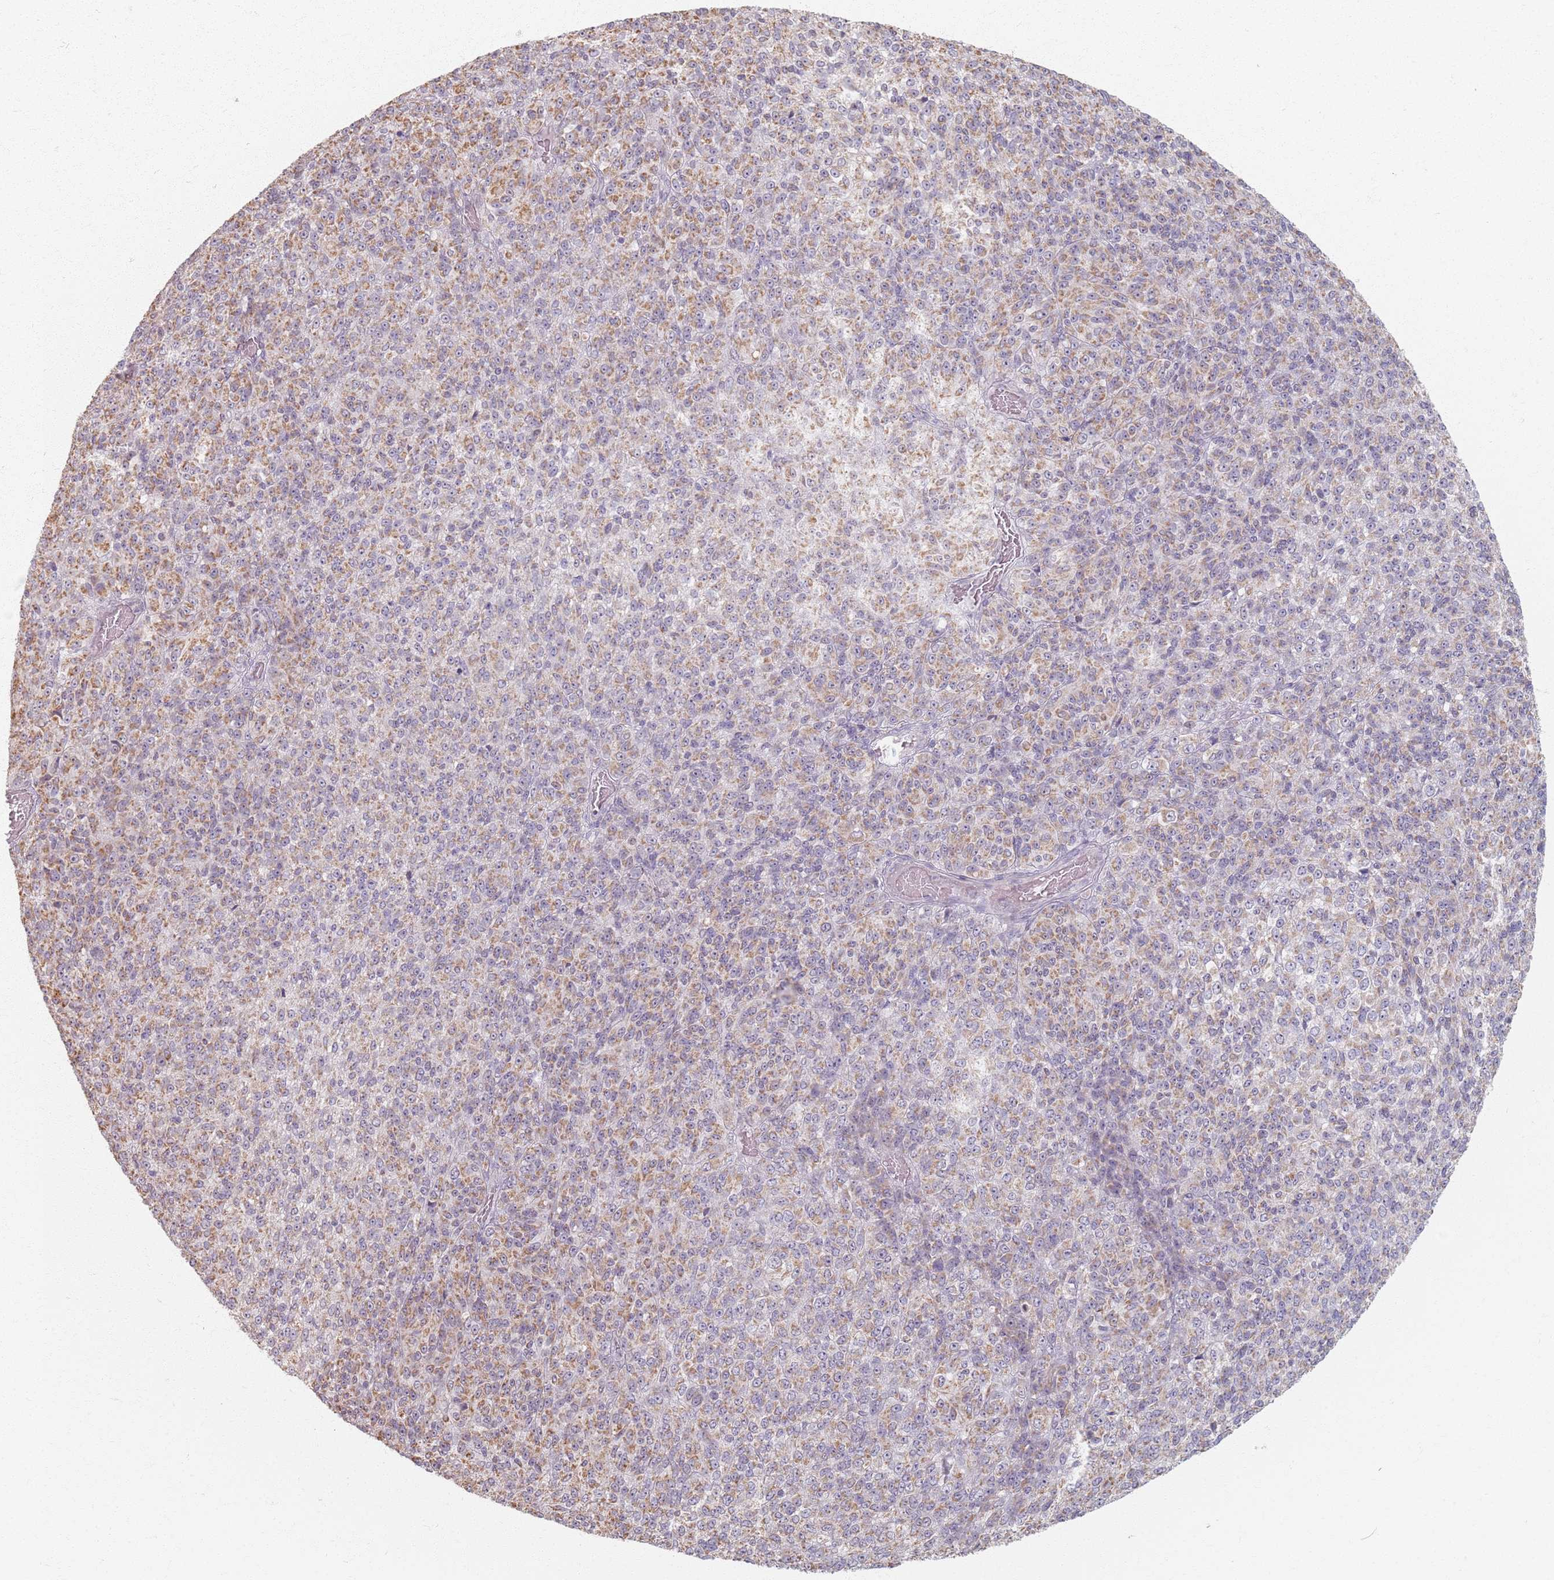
{"staining": {"intensity": "moderate", "quantity": "25%-75%", "location": "cytoplasmic/membranous"}, "tissue": "melanoma", "cell_type": "Tumor cells", "image_type": "cancer", "snomed": [{"axis": "morphology", "description": "Malignant melanoma, Metastatic site"}, {"axis": "topography", "description": "Brain"}], "caption": "A histopathology image of human melanoma stained for a protein reveals moderate cytoplasmic/membranous brown staining in tumor cells.", "gene": "PKD2L2", "patient": {"sex": "female", "age": 56}}